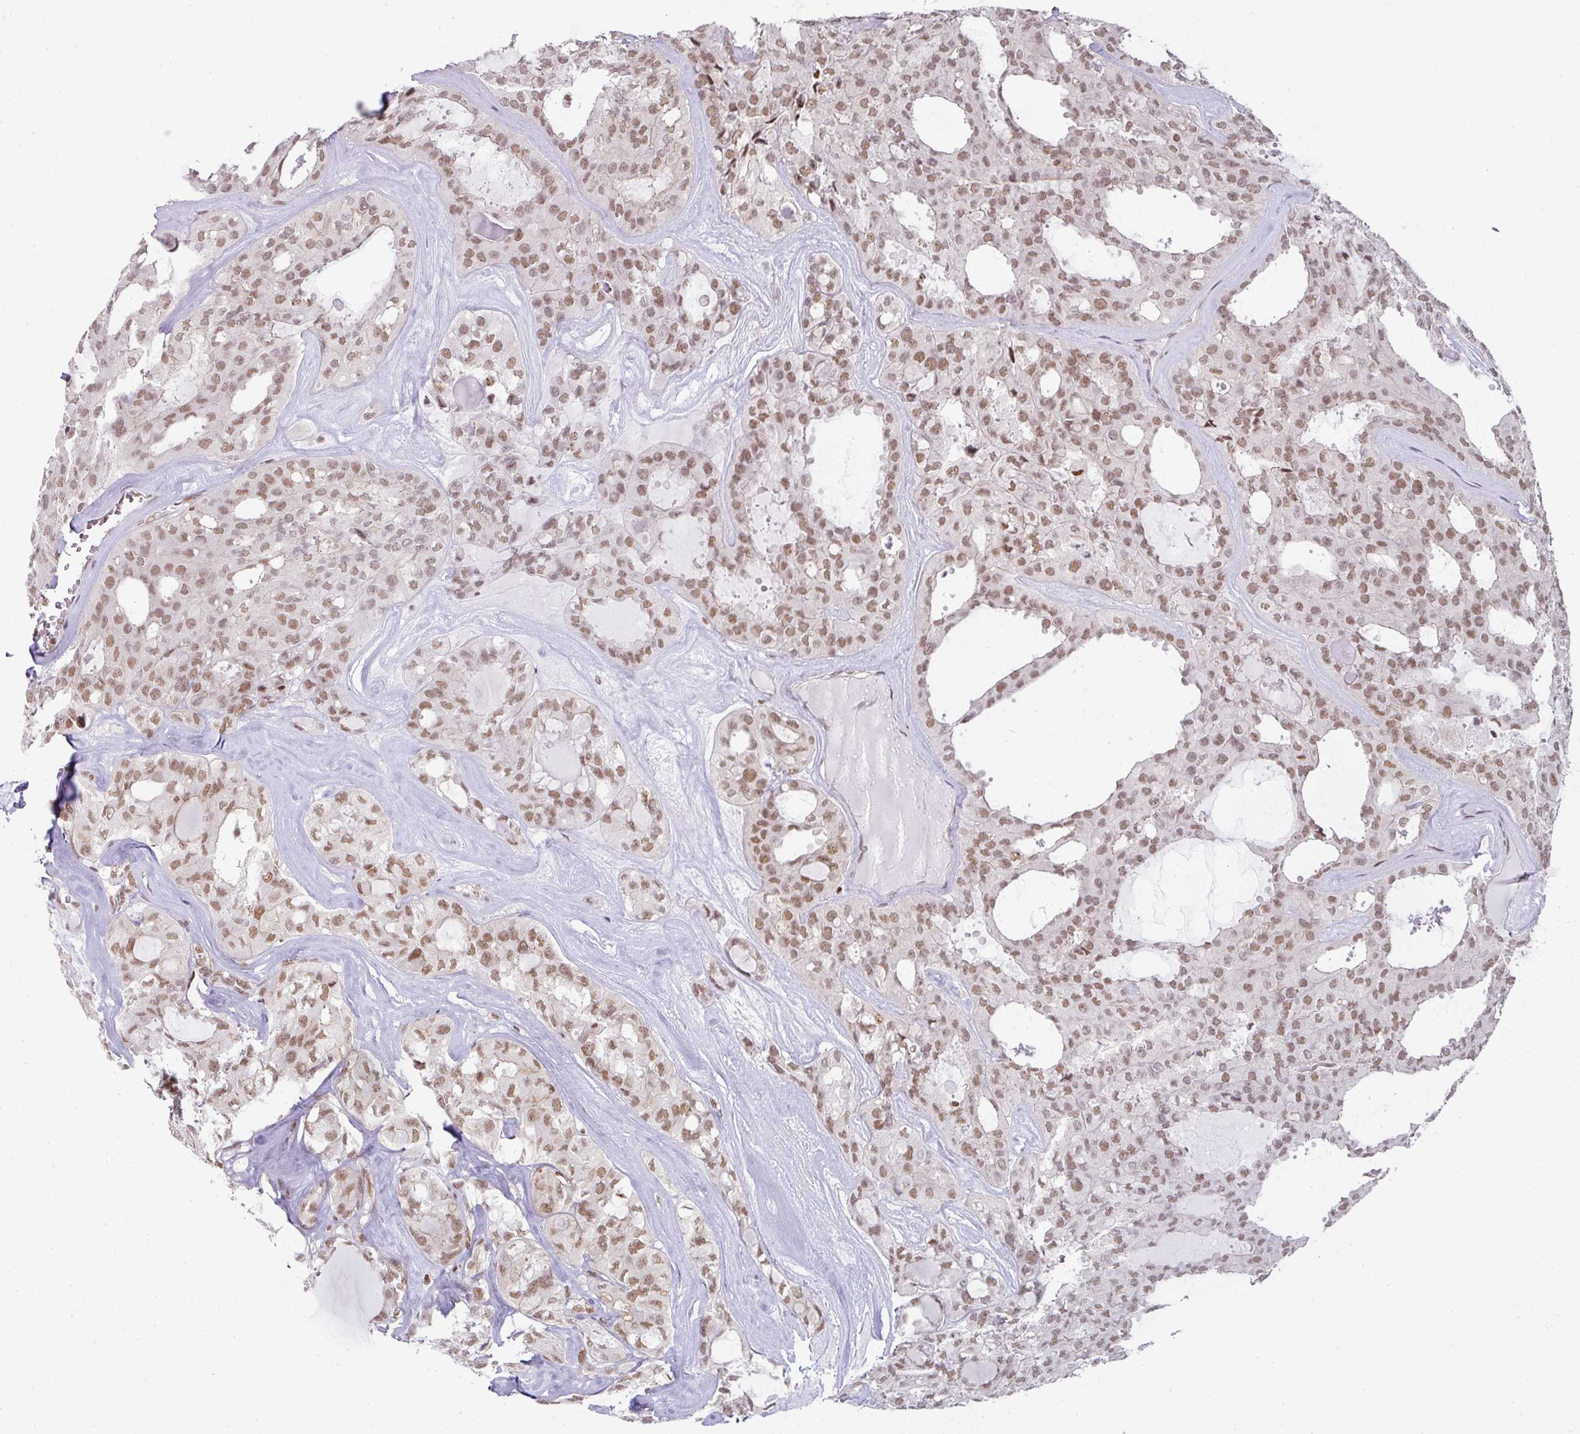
{"staining": {"intensity": "moderate", "quantity": ">75%", "location": "nuclear"}, "tissue": "thyroid cancer", "cell_type": "Tumor cells", "image_type": "cancer", "snomed": [{"axis": "morphology", "description": "Follicular adenoma carcinoma, NOS"}, {"axis": "topography", "description": "Thyroid gland"}], "caption": "IHC (DAB) staining of thyroid cancer exhibits moderate nuclear protein positivity in about >75% of tumor cells.", "gene": "NCOA5", "patient": {"sex": "male", "age": 75}}